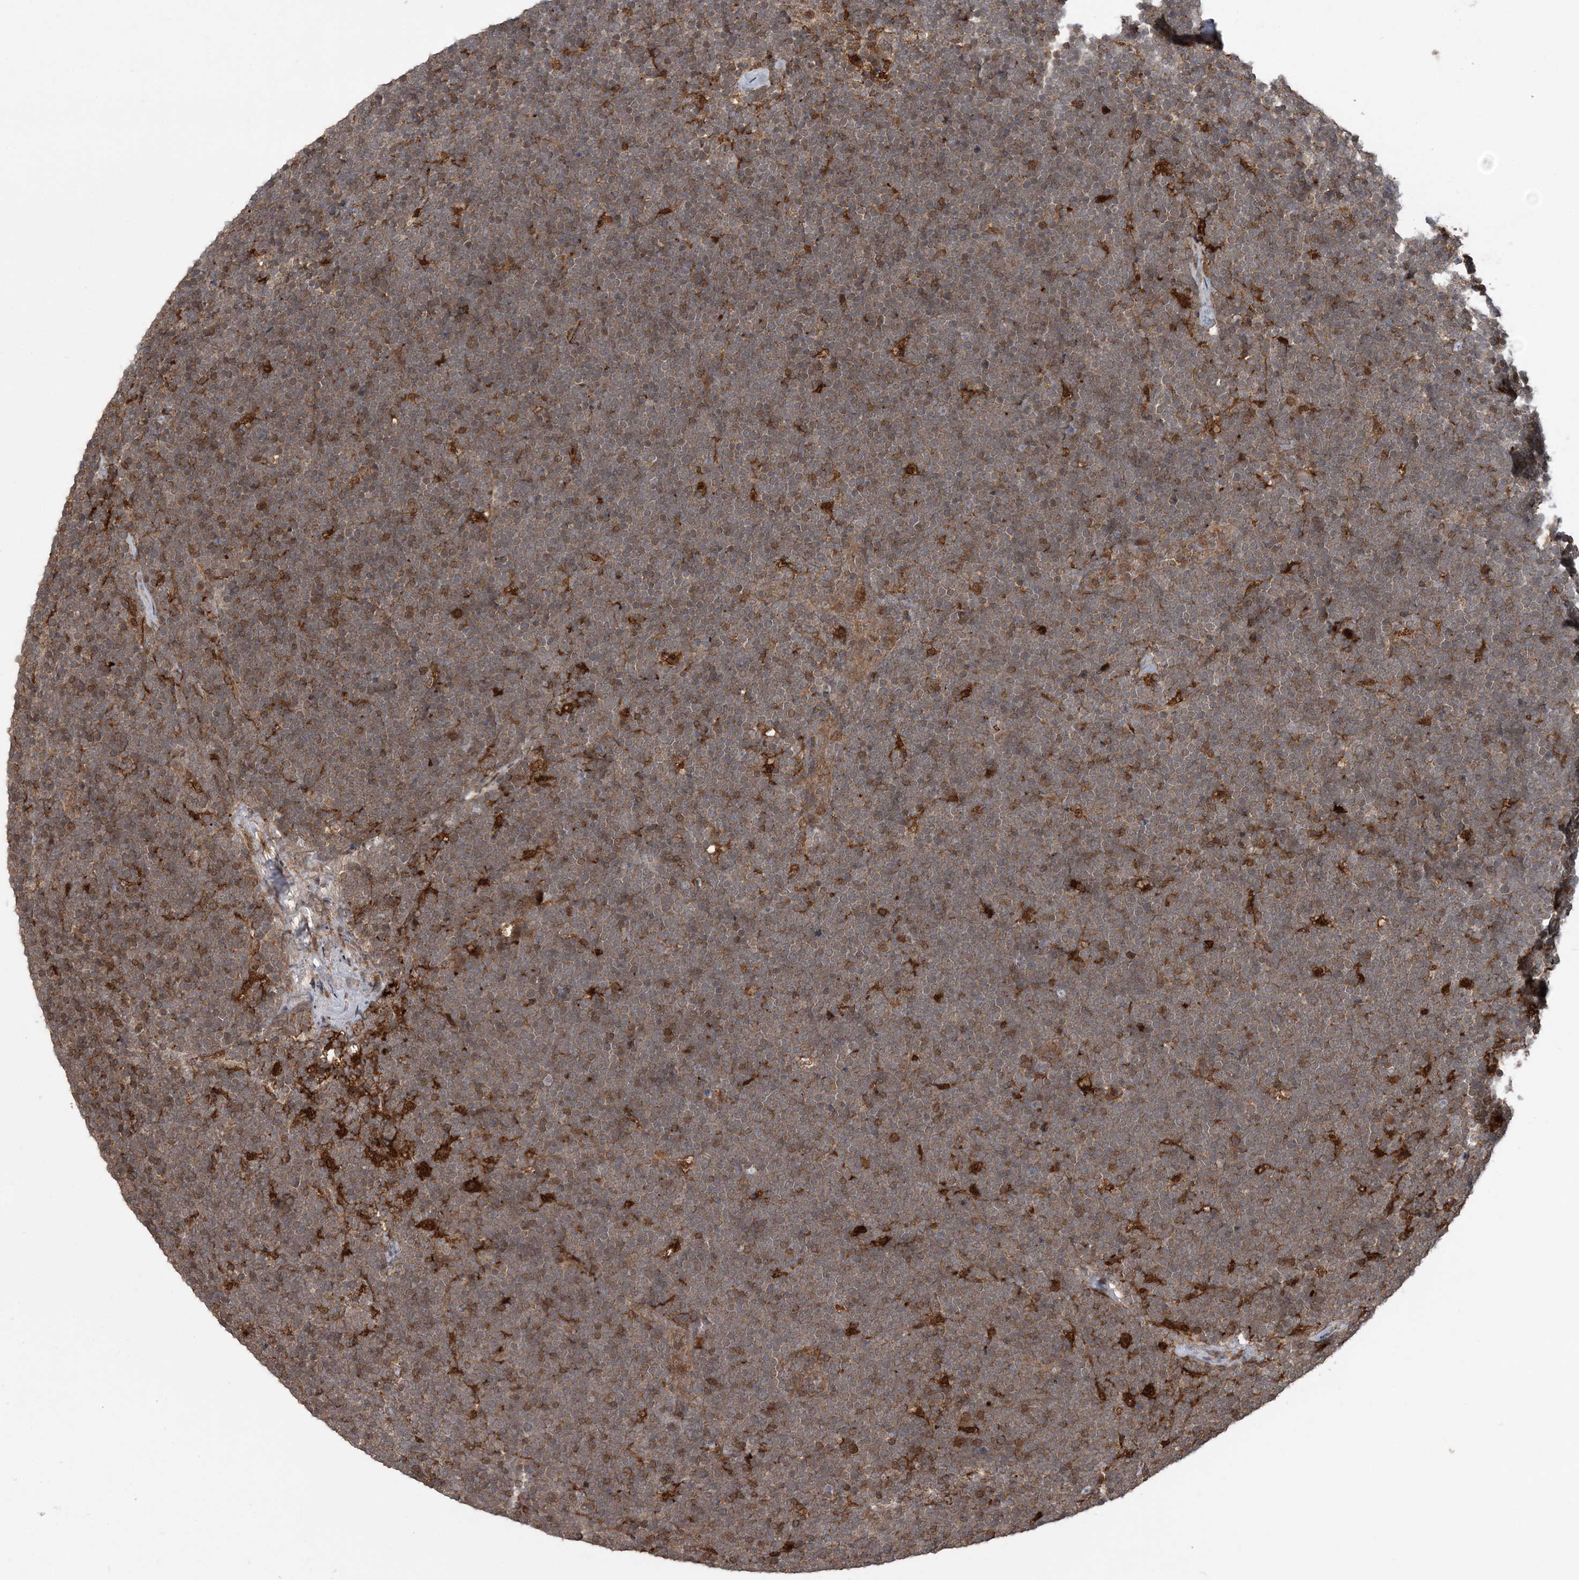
{"staining": {"intensity": "moderate", "quantity": ">75%", "location": "cytoplasmic/membranous"}, "tissue": "lymphoma", "cell_type": "Tumor cells", "image_type": "cancer", "snomed": [{"axis": "morphology", "description": "Malignant lymphoma, non-Hodgkin's type, High grade"}, {"axis": "topography", "description": "Lymph node"}], "caption": "An image of human malignant lymphoma, non-Hodgkin's type (high-grade) stained for a protein exhibits moderate cytoplasmic/membranous brown staining in tumor cells.", "gene": "LACC1", "patient": {"sex": "male", "age": 13}}